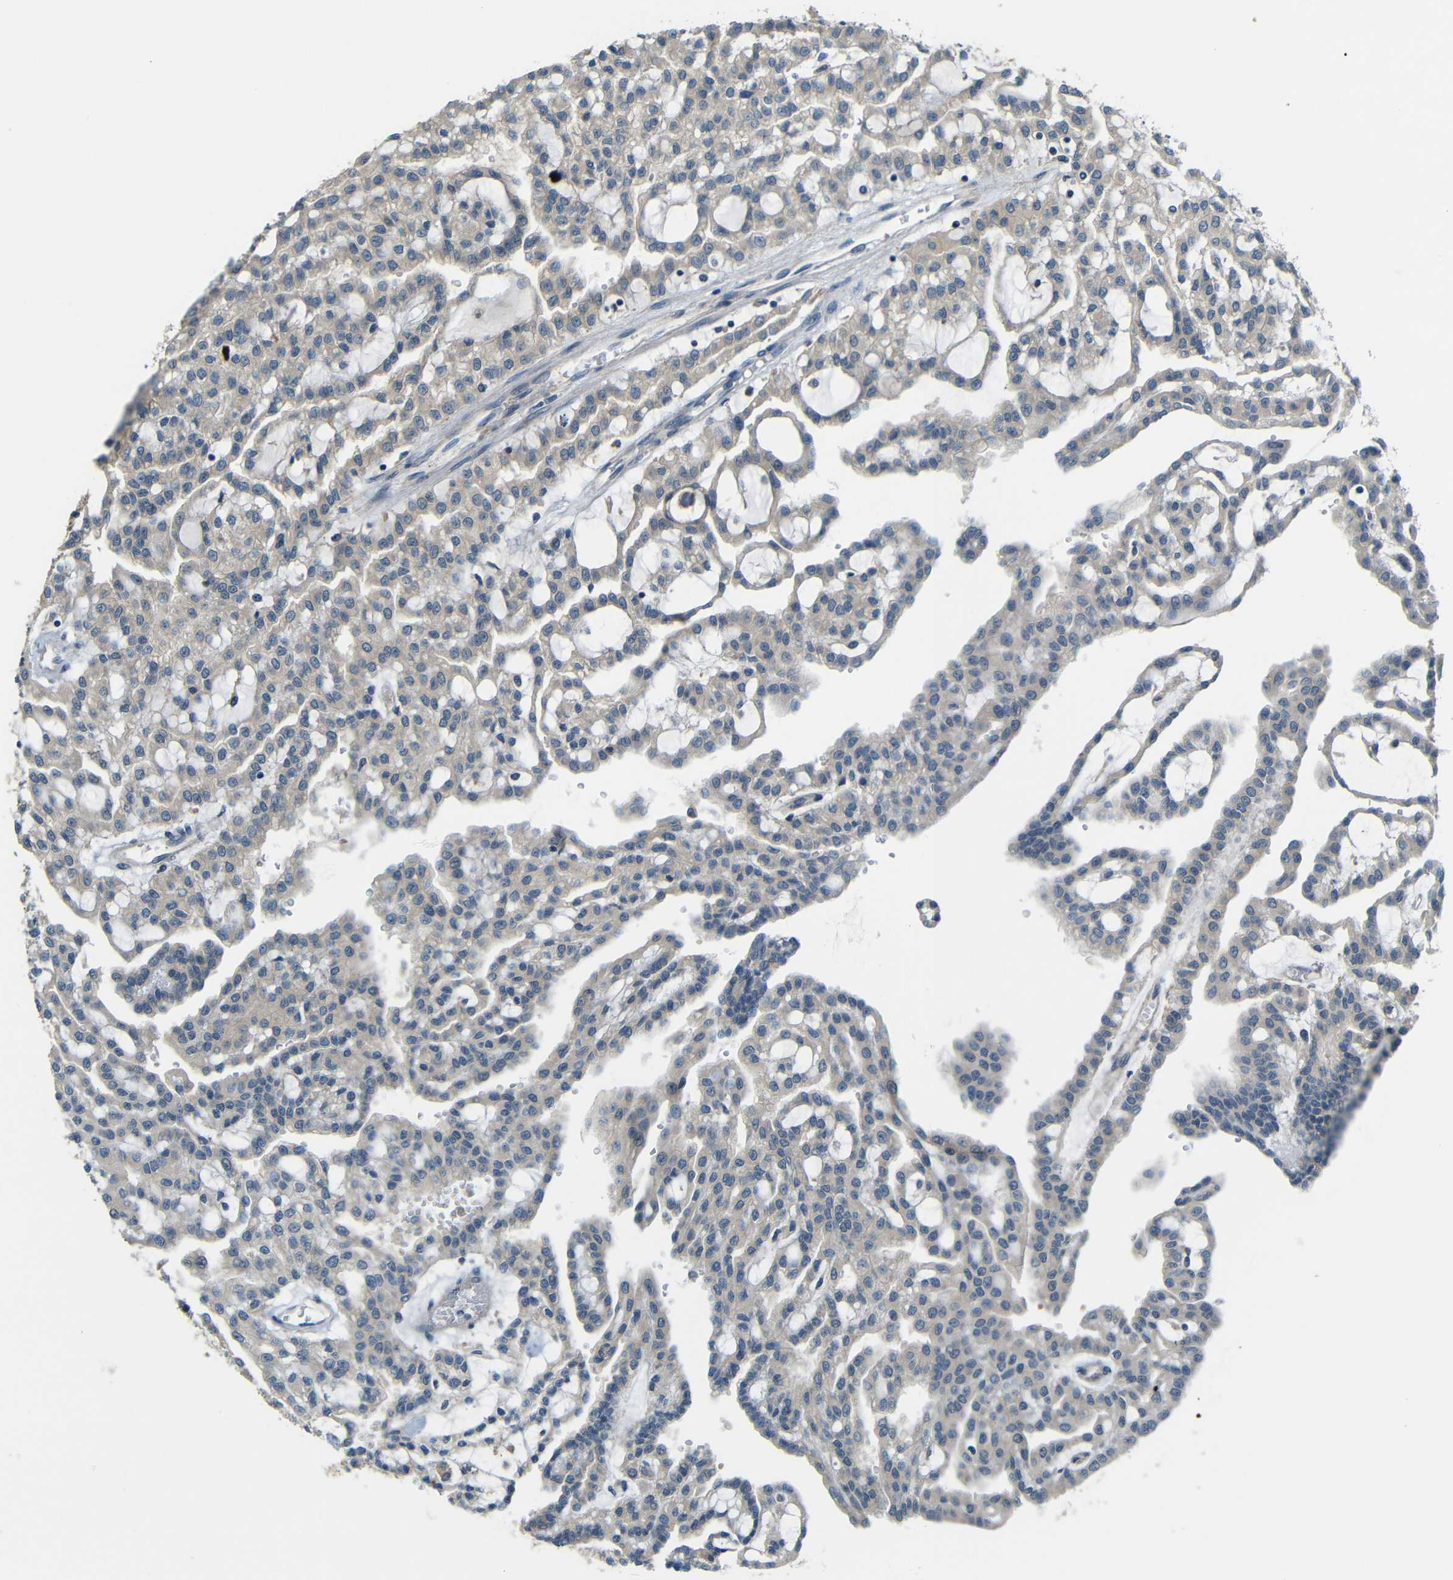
{"staining": {"intensity": "negative", "quantity": "none", "location": "none"}, "tissue": "renal cancer", "cell_type": "Tumor cells", "image_type": "cancer", "snomed": [{"axis": "morphology", "description": "Adenocarcinoma, NOS"}, {"axis": "topography", "description": "Kidney"}], "caption": "Immunohistochemical staining of renal cancer exhibits no significant positivity in tumor cells. (DAB immunohistochemistry with hematoxylin counter stain).", "gene": "FNDC3A", "patient": {"sex": "male", "age": 63}}